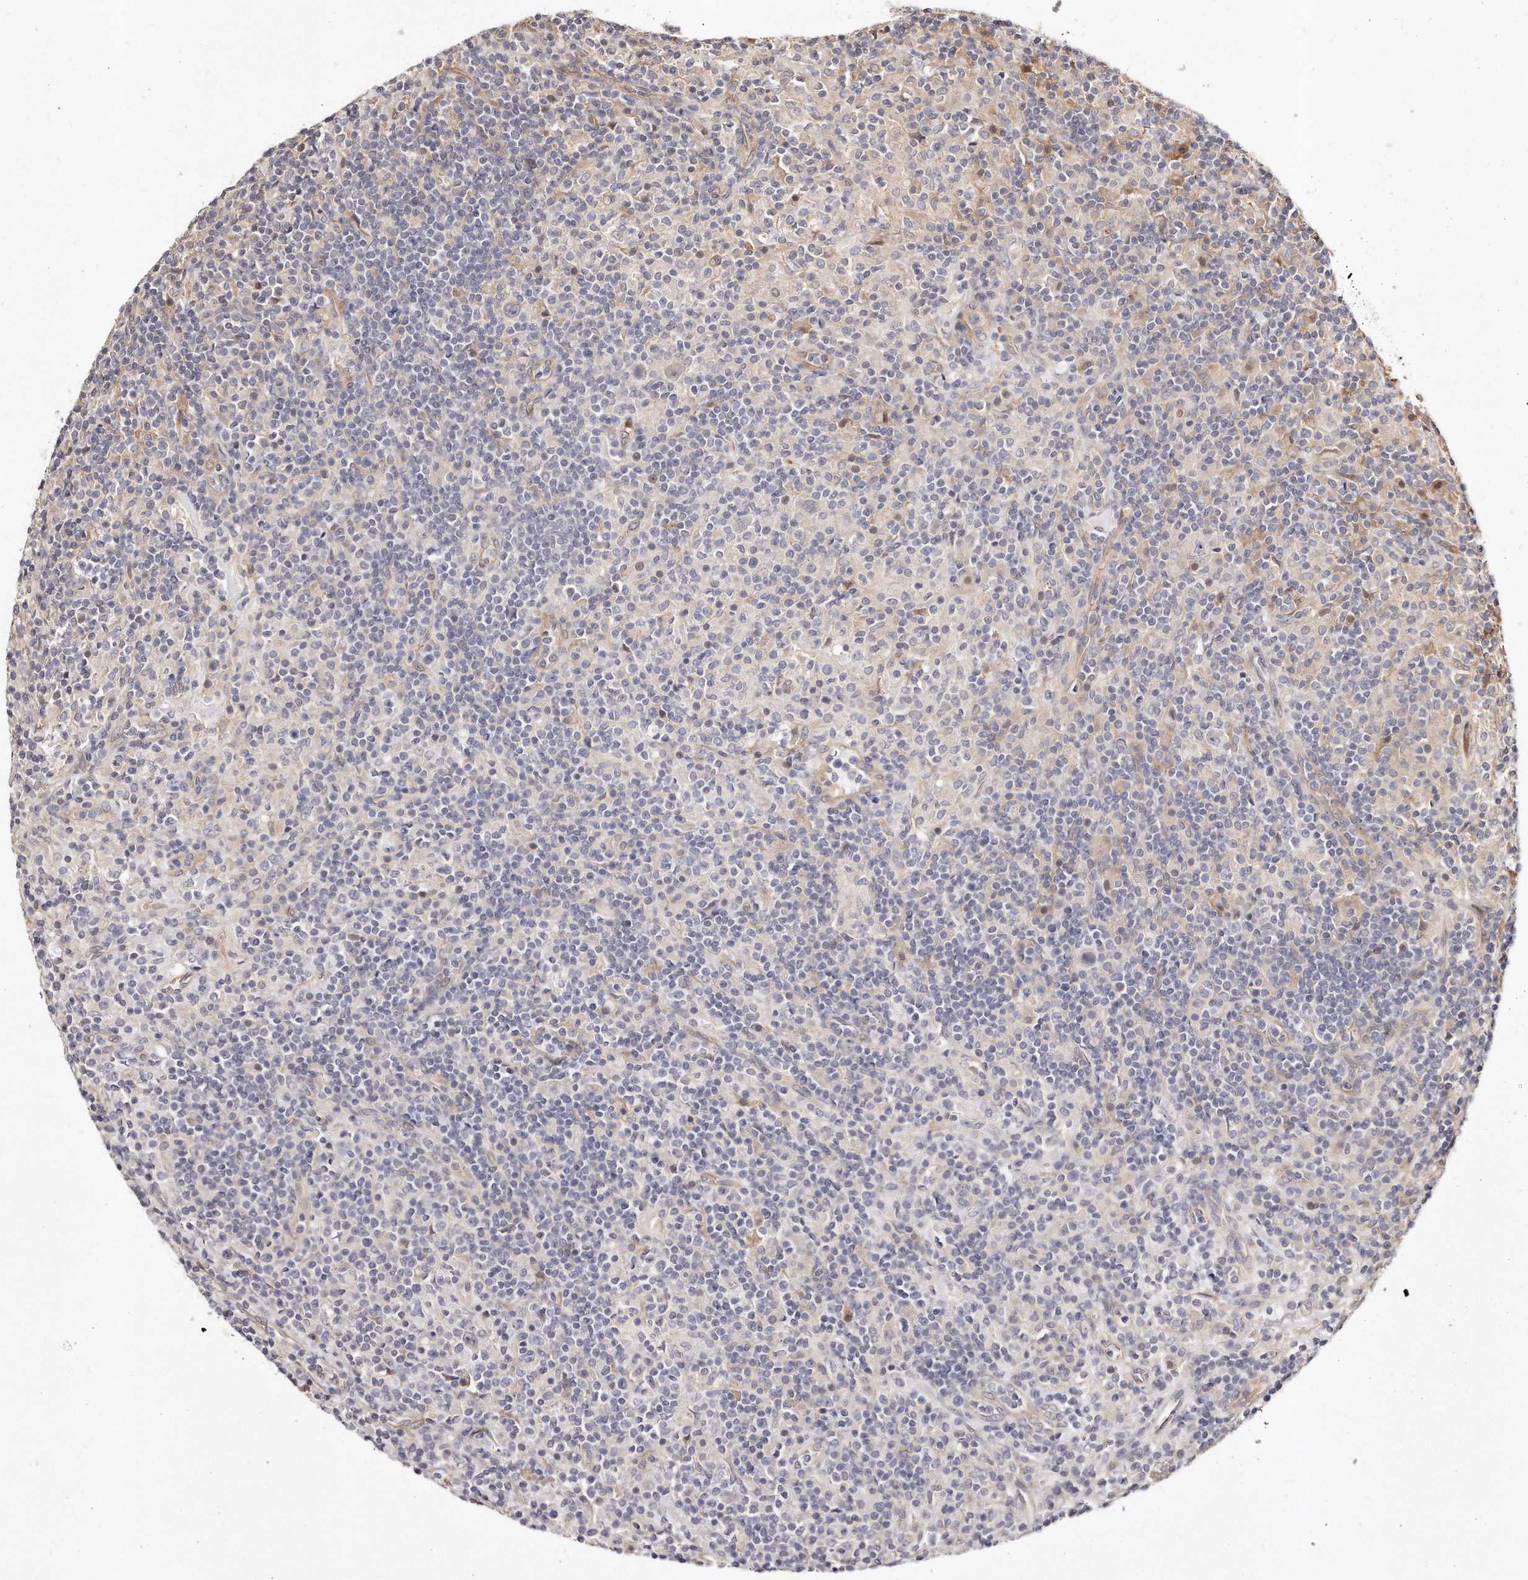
{"staining": {"intensity": "negative", "quantity": "none", "location": "none"}, "tissue": "lymphoma", "cell_type": "Tumor cells", "image_type": "cancer", "snomed": [{"axis": "morphology", "description": "Hodgkin's disease, NOS"}, {"axis": "topography", "description": "Lymph node"}], "caption": "Photomicrograph shows no protein positivity in tumor cells of Hodgkin's disease tissue.", "gene": "CASZ1", "patient": {"sex": "male", "age": 70}}